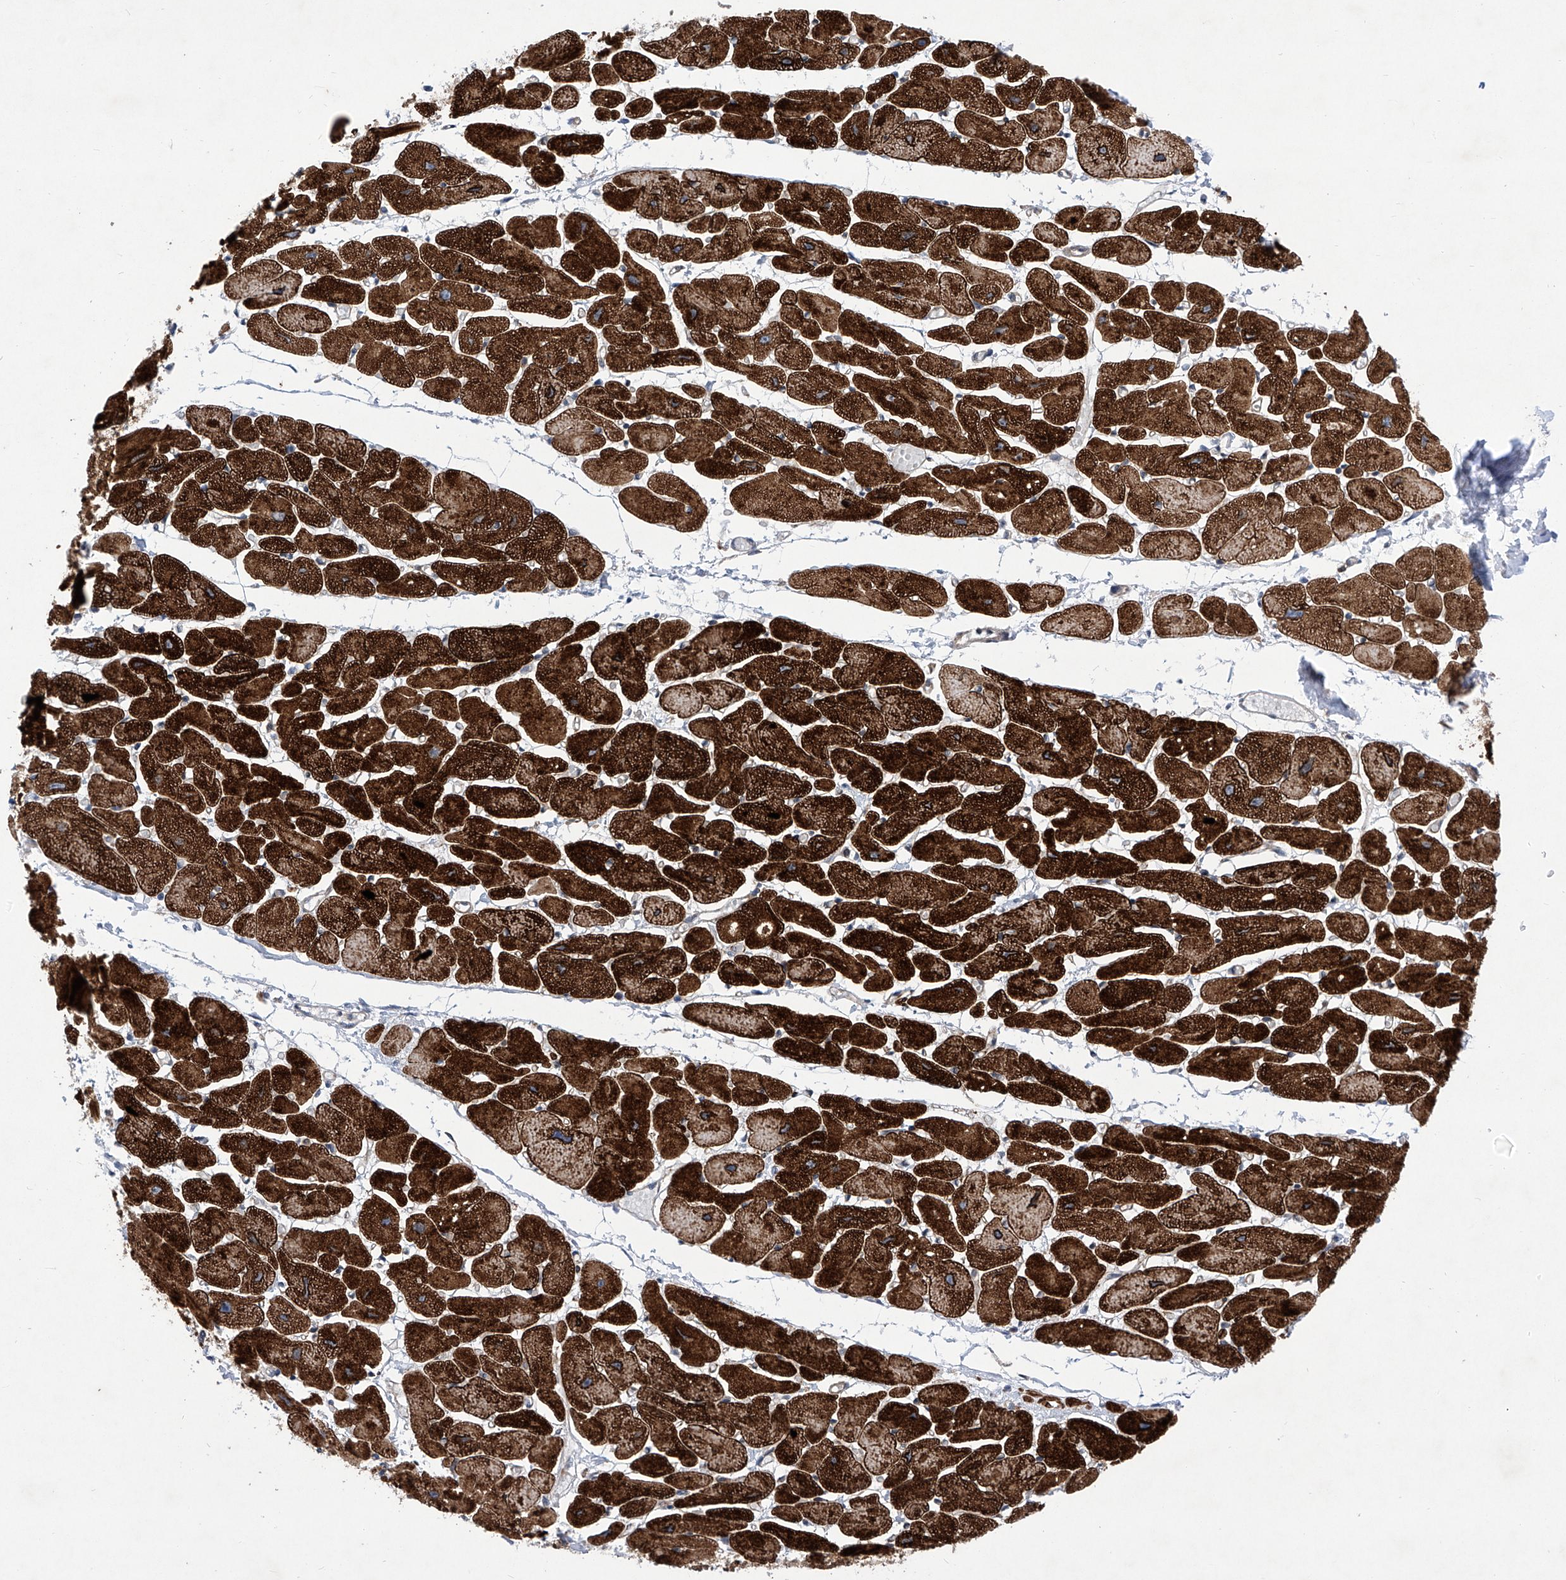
{"staining": {"intensity": "strong", "quantity": ">75%", "location": "cytoplasmic/membranous"}, "tissue": "heart muscle", "cell_type": "Cardiomyocytes", "image_type": "normal", "snomed": [{"axis": "morphology", "description": "Normal tissue, NOS"}, {"axis": "topography", "description": "Heart"}], "caption": "Immunohistochemistry (IHC) micrograph of benign heart muscle: heart muscle stained using immunohistochemistry displays high levels of strong protein expression localized specifically in the cytoplasmic/membranous of cardiomyocytes, appearing as a cytoplasmic/membranous brown color.", "gene": "KIFC2", "patient": {"sex": "female", "age": 54}}